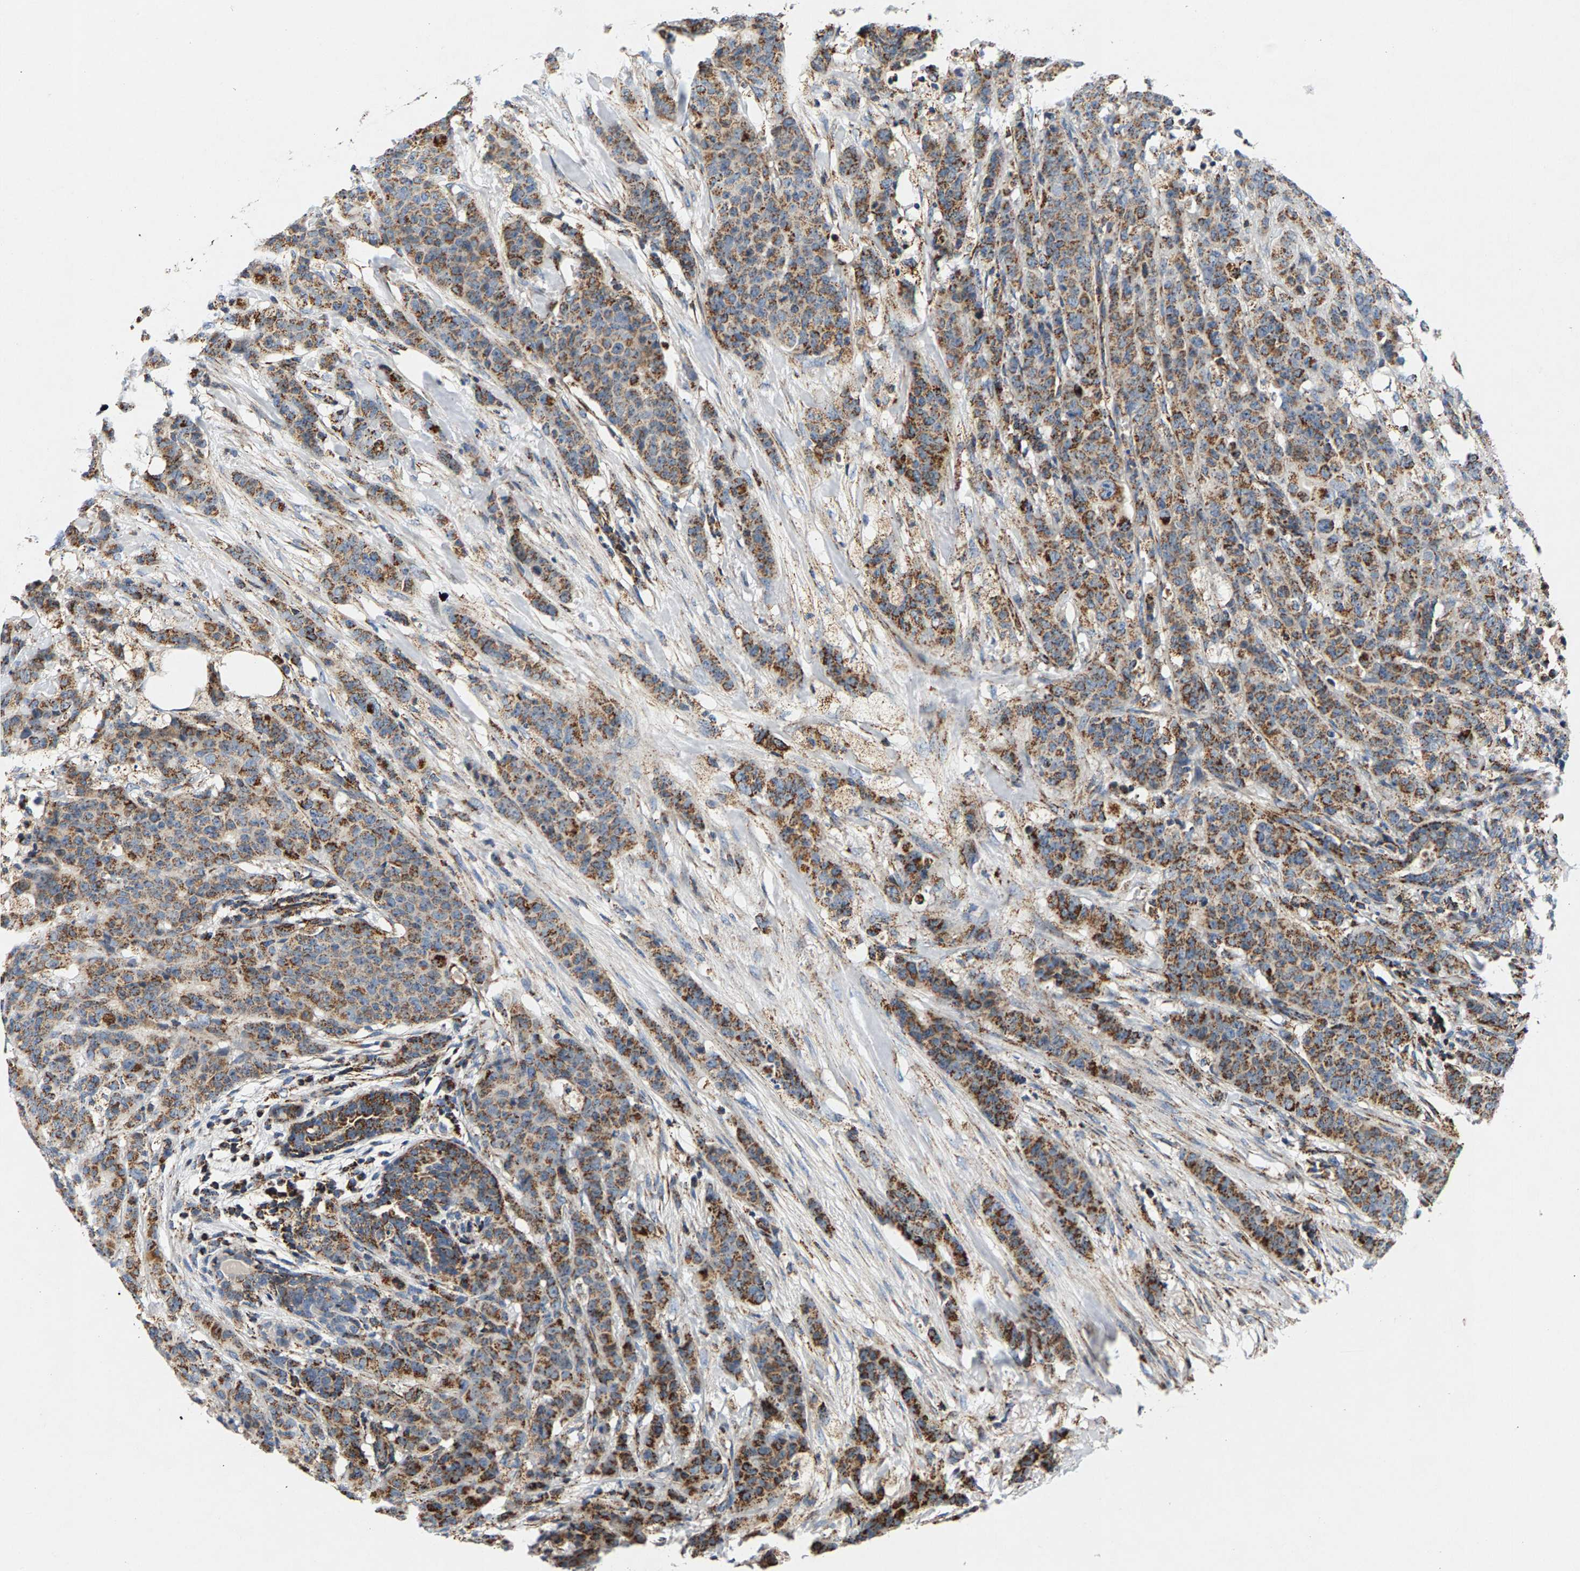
{"staining": {"intensity": "moderate", "quantity": ">75%", "location": "cytoplasmic/membranous"}, "tissue": "breast cancer", "cell_type": "Tumor cells", "image_type": "cancer", "snomed": [{"axis": "morphology", "description": "Normal tissue, NOS"}, {"axis": "morphology", "description": "Duct carcinoma"}, {"axis": "topography", "description": "Breast"}], "caption": "A histopathology image of invasive ductal carcinoma (breast) stained for a protein displays moderate cytoplasmic/membranous brown staining in tumor cells.", "gene": "PDE1A", "patient": {"sex": "female", "age": 40}}